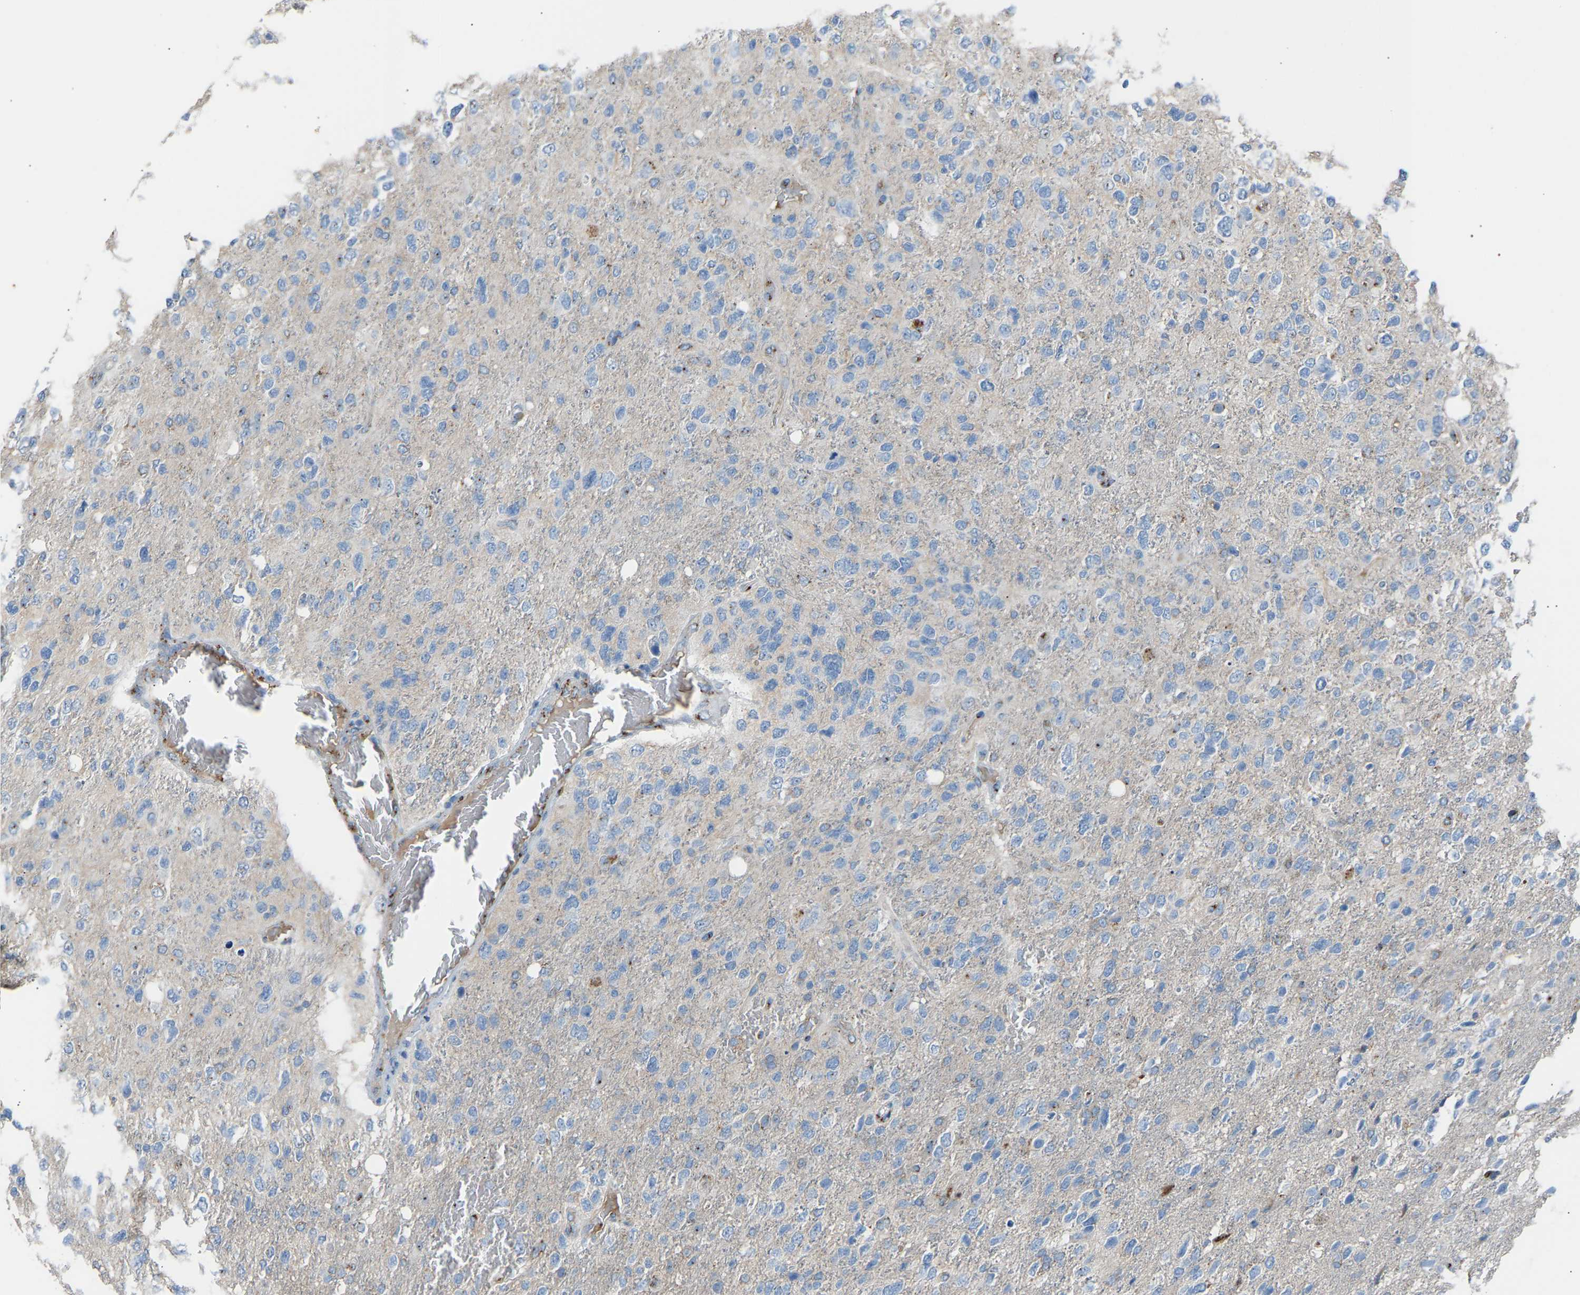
{"staining": {"intensity": "negative", "quantity": "none", "location": "none"}, "tissue": "glioma", "cell_type": "Tumor cells", "image_type": "cancer", "snomed": [{"axis": "morphology", "description": "Glioma, malignant, High grade"}, {"axis": "topography", "description": "Brain"}], "caption": "Immunohistochemical staining of glioma displays no significant positivity in tumor cells.", "gene": "CYREN", "patient": {"sex": "female", "age": 58}}